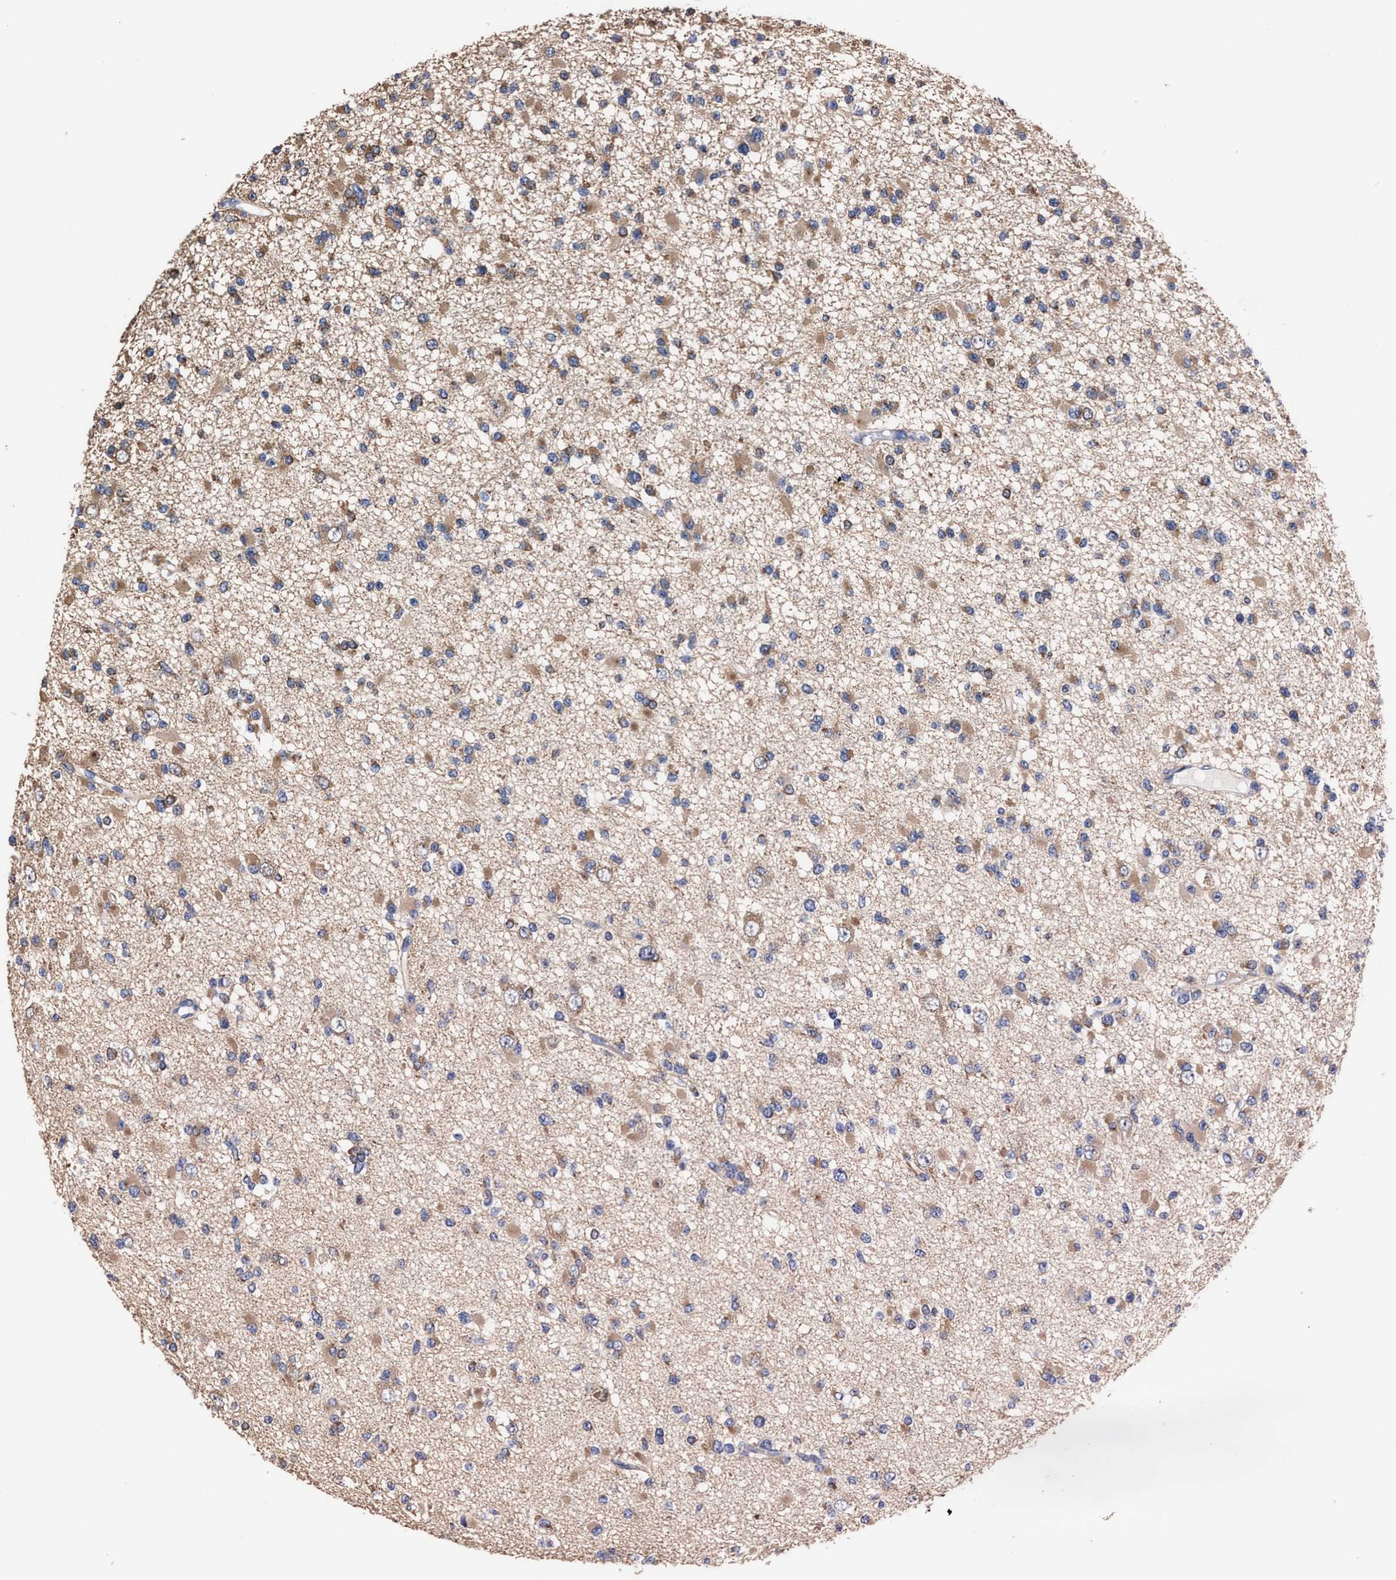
{"staining": {"intensity": "moderate", "quantity": ">75%", "location": "cytoplasmic/membranous"}, "tissue": "glioma", "cell_type": "Tumor cells", "image_type": "cancer", "snomed": [{"axis": "morphology", "description": "Glioma, malignant, Low grade"}, {"axis": "topography", "description": "Brain"}], "caption": "Immunohistochemical staining of human malignant glioma (low-grade) exhibits medium levels of moderate cytoplasmic/membranous positivity in about >75% of tumor cells. The staining is performed using DAB brown chromogen to label protein expression. The nuclei are counter-stained blue using hematoxylin.", "gene": "TMEM30A", "patient": {"sex": "female", "age": 22}}